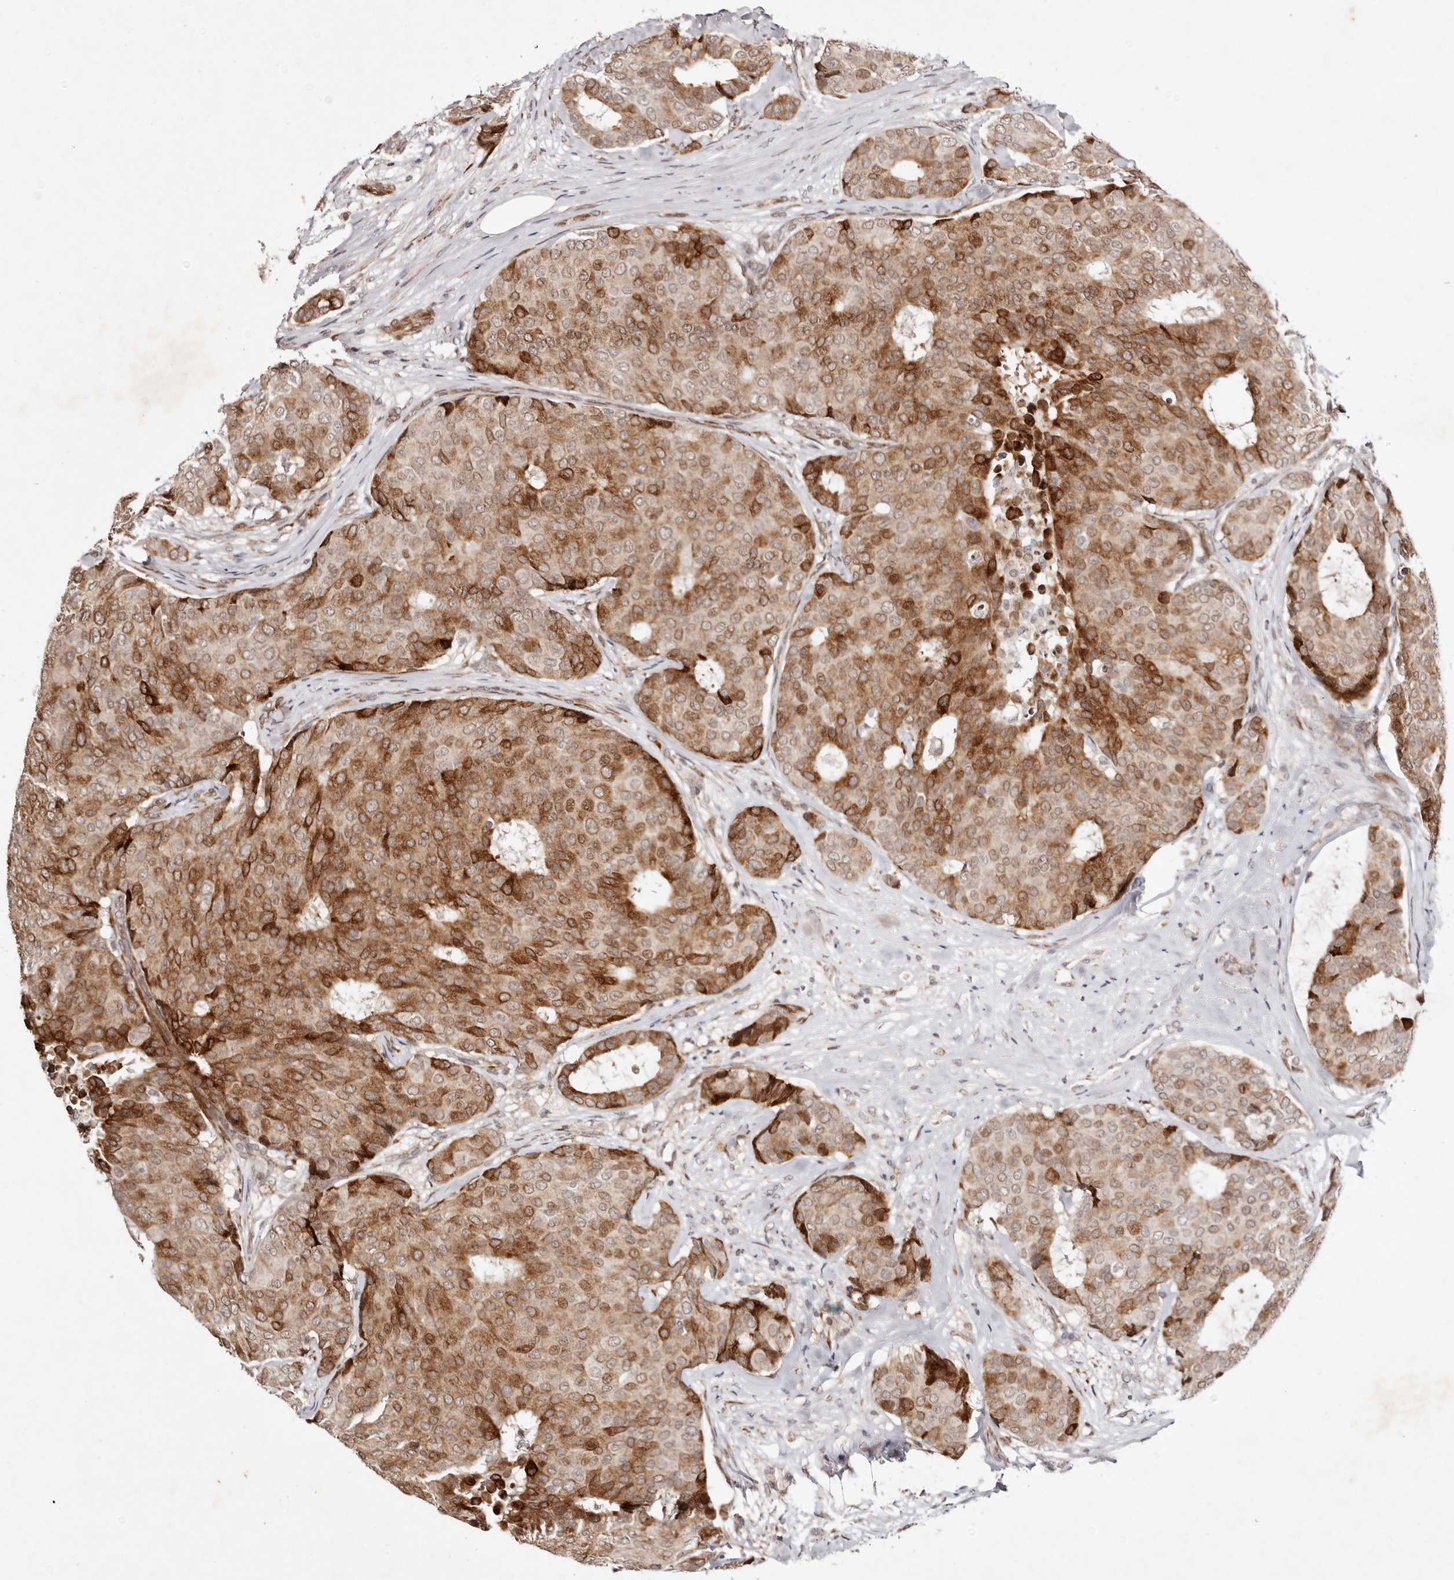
{"staining": {"intensity": "strong", "quantity": ">75%", "location": "cytoplasmic/membranous"}, "tissue": "breast cancer", "cell_type": "Tumor cells", "image_type": "cancer", "snomed": [{"axis": "morphology", "description": "Duct carcinoma"}, {"axis": "topography", "description": "Breast"}], "caption": "Breast cancer stained with a protein marker displays strong staining in tumor cells.", "gene": "BCL2L15", "patient": {"sex": "female", "age": 75}}